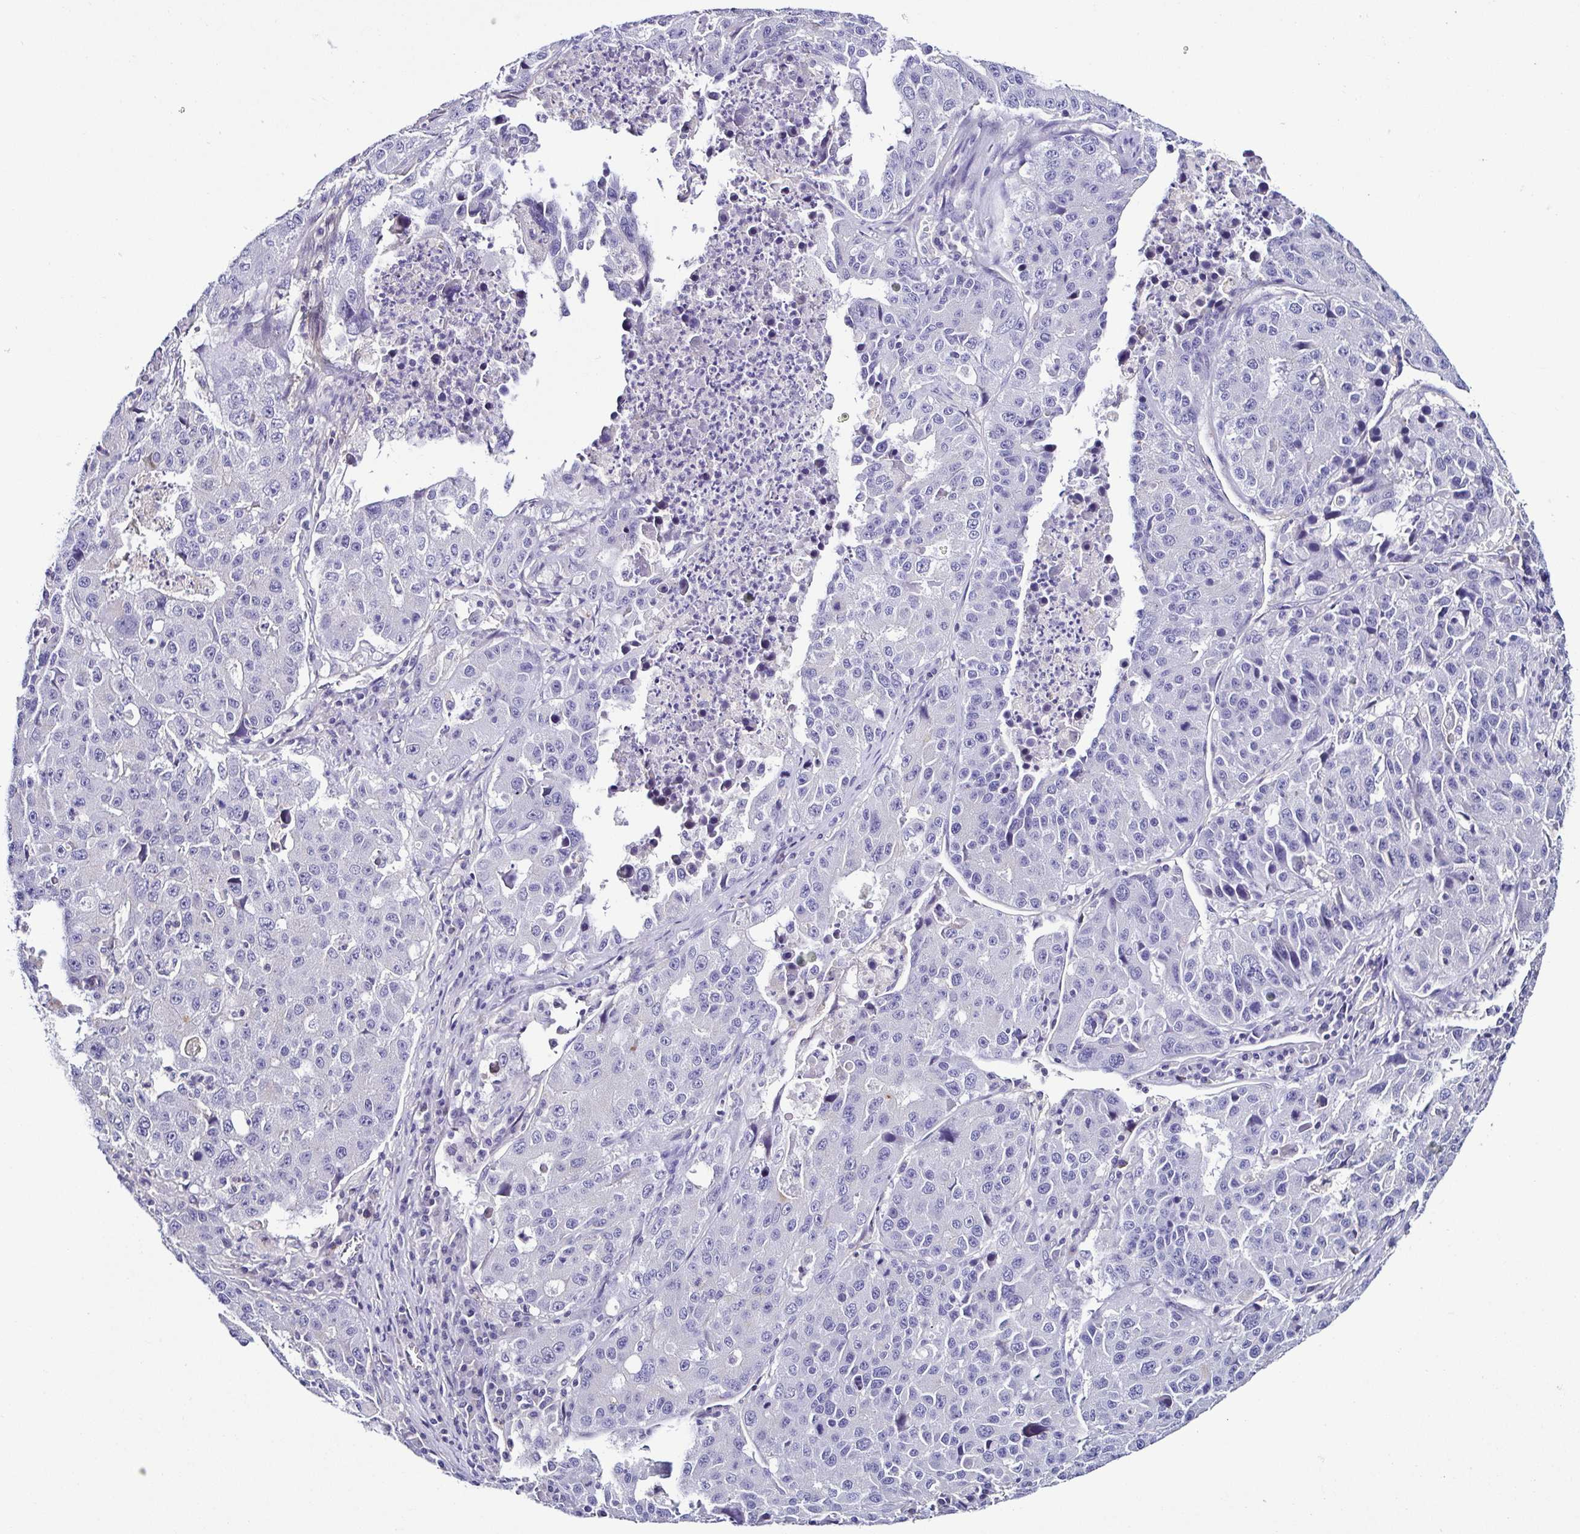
{"staining": {"intensity": "negative", "quantity": "none", "location": "none"}, "tissue": "stomach cancer", "cell_type": "Tumor cells", "image_type": "cancer", "snomed": [{"axis": "morphology", "description": "Adenocarcinoma, NOS"}, {"axis": "topography", "description": "Stomach"}], "caption": "This image is of stomach cancer stained with immunohistochemistry to label a protein in brown with the nuclei are counter-stained blue. There is no positivity in tumor cells.", "gene": "TNNT2", "patient": {"sex": "male", "age": 71}}